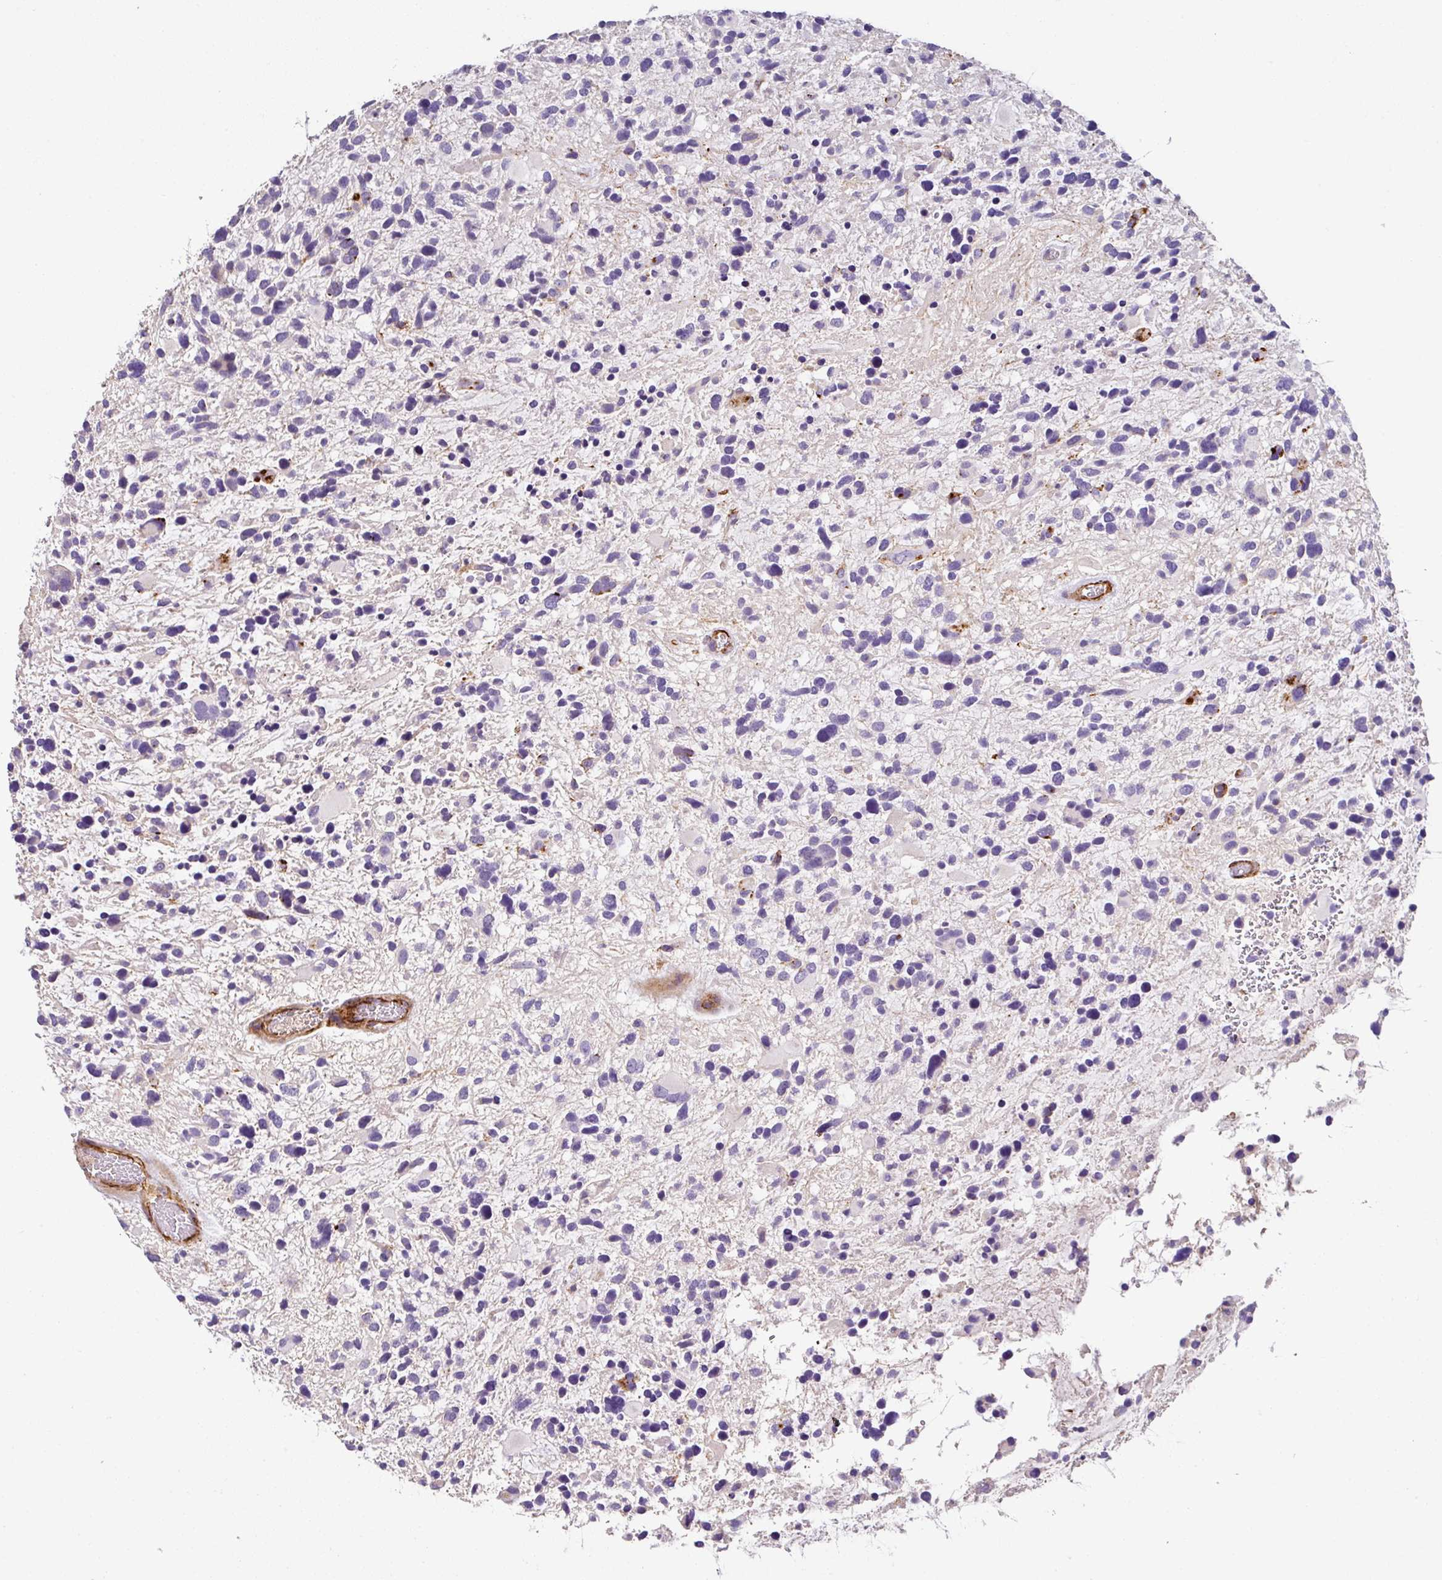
{"staining": {"intensity": "negative", "quantity": "none", "location": "none"}, "tissue": "glioma", "cell_type": "Tumor cells", "image_type": "cancer", "snomed": [{"axis": "morphology", "description": "Glioma, malignant, High grade"}, {"axis": "topography", "description": "Brain"}], "caption": "An image of human malignant glioma (high-grade) is negative for staining in tumor cells.", "gene": "SLC25A17", "patient": {"sex": "female", "age": 11}}